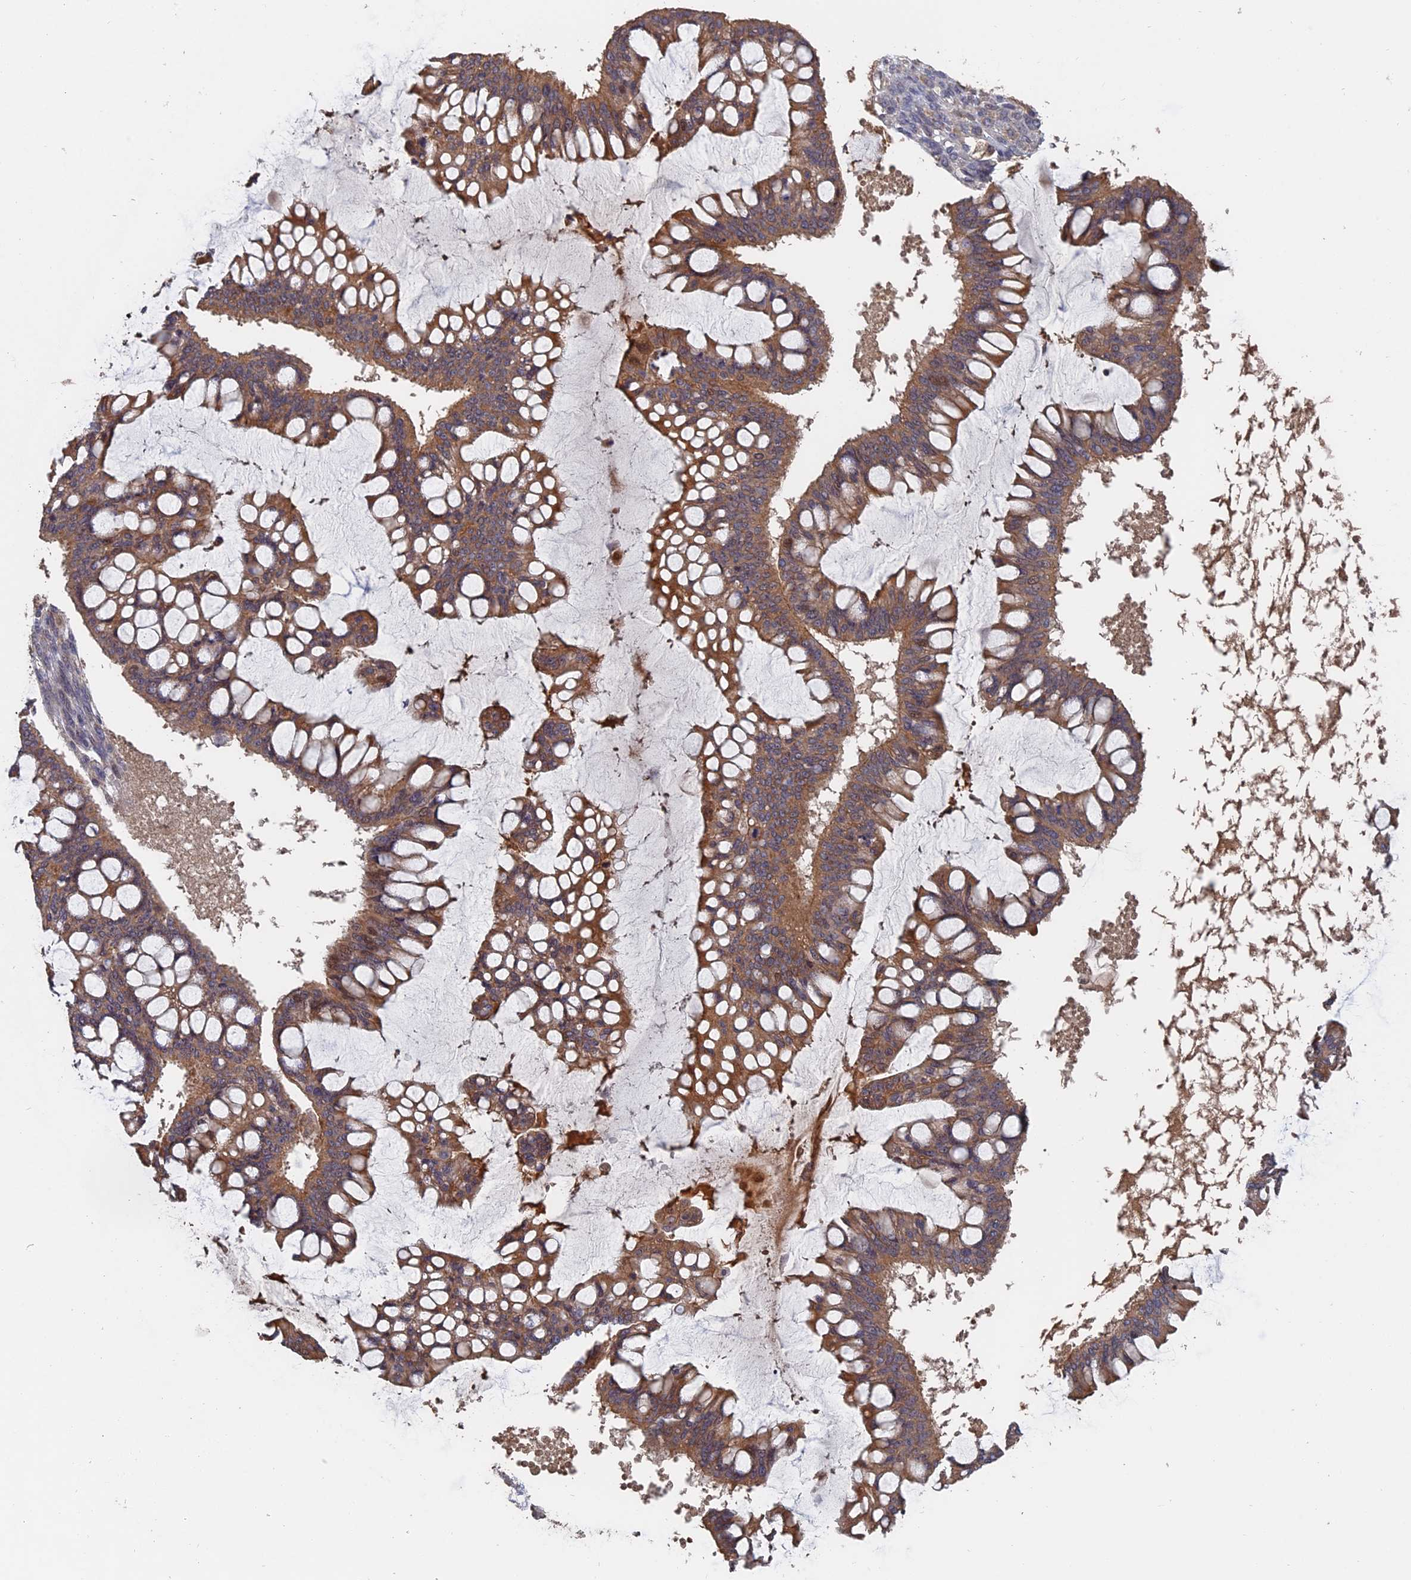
{"staining": {"intensity": "moderate", "quantity": ">75%", "location": "cytoplasmic/membranous"}, "tissue": "ovarian cancer", "cell_type": "Tumor cells", "image_type": "cancer", "snomed": [{"axis": "morphology", "description": "Cystadenocarcinoma, mucinous, NOS"}, {"axis": "topography", "description": "Ovary"}], "caption": "The histopathology image reveals a brown stain indicating the presence of a protein in the cytoplasmic/membranous of tumor cells in ovarian cancer.", "gene": "SLC33A1", "patient": {"sex": "female", "age": 73}}